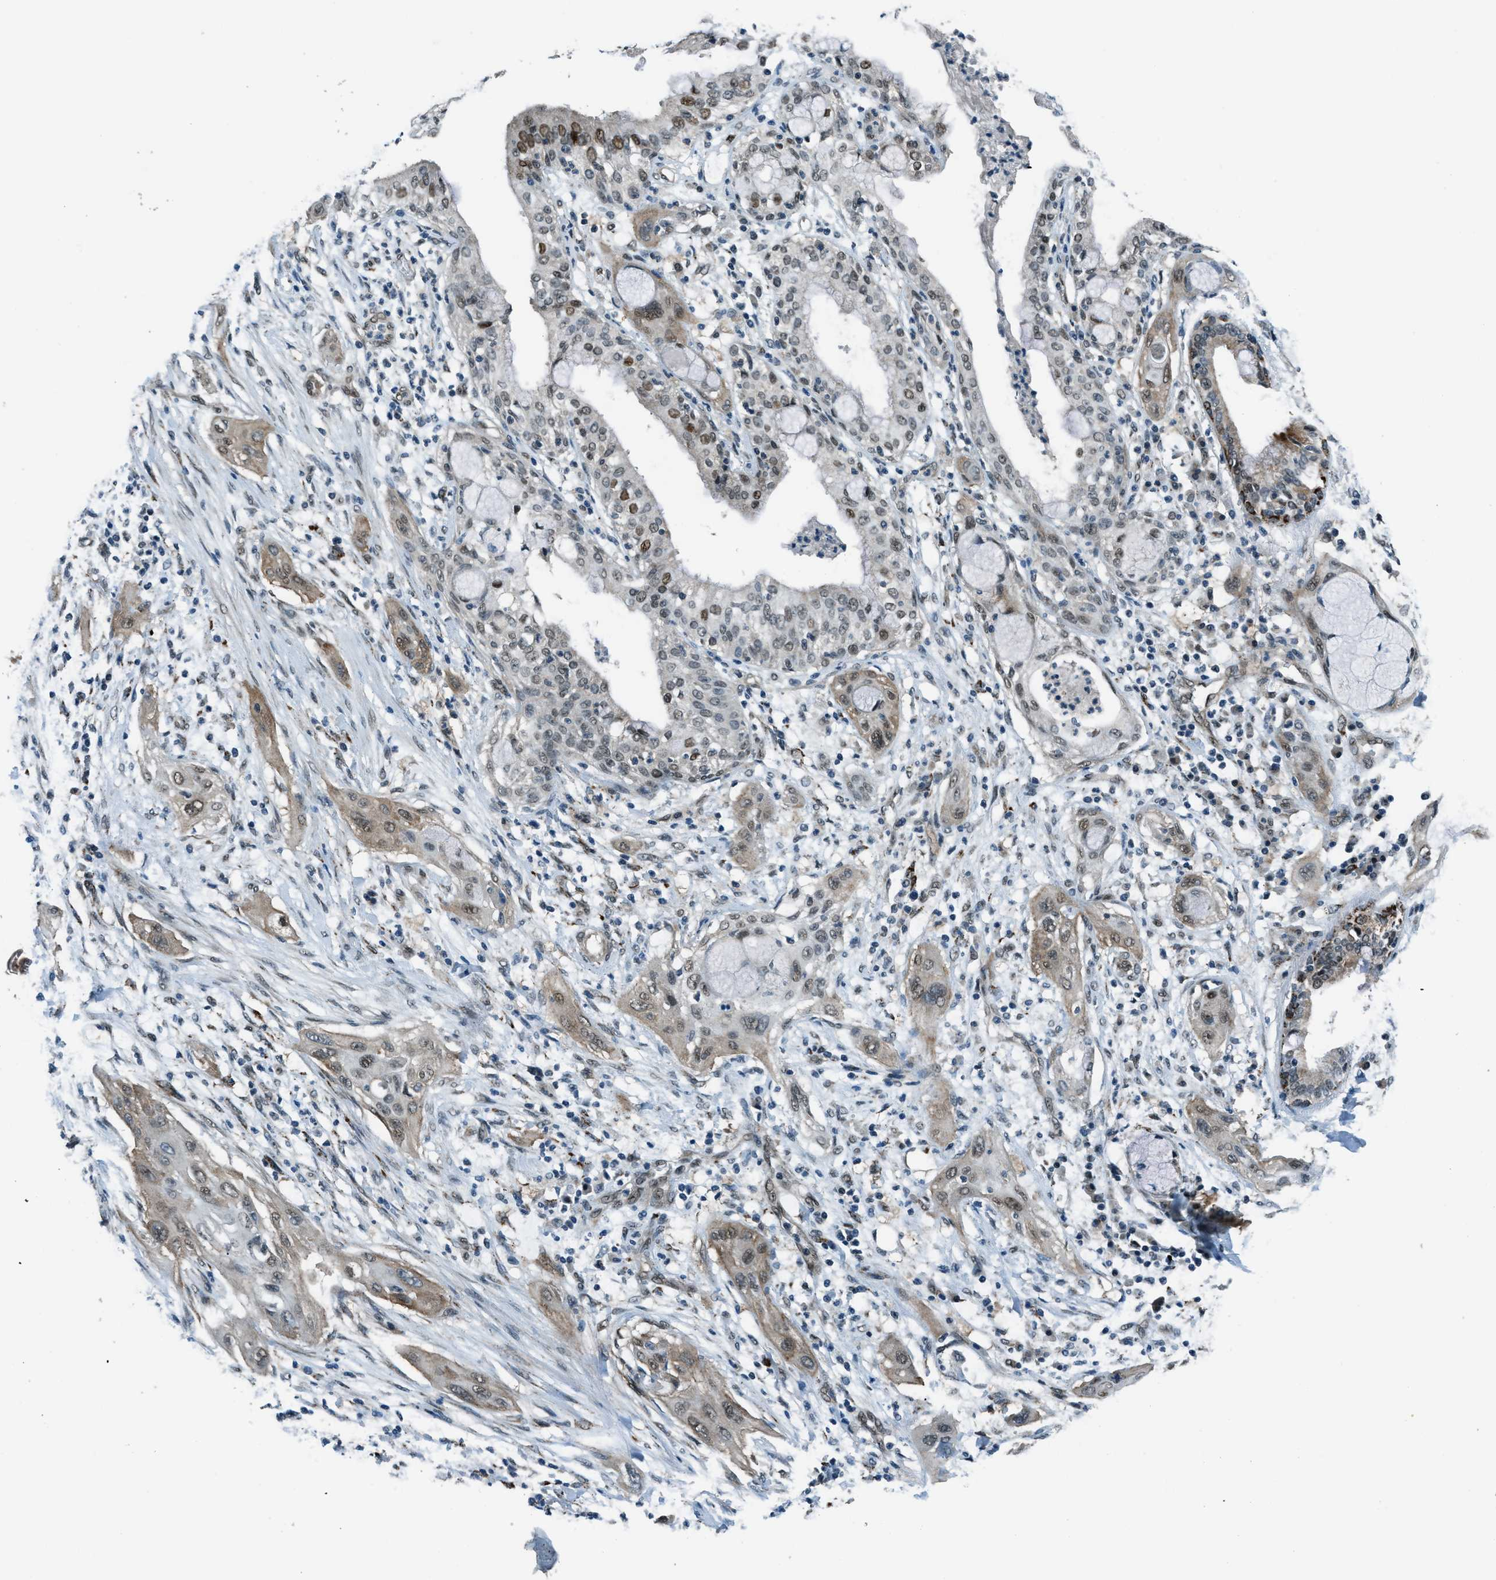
{"staining": {"intensity": "moderate", "quantity": "25%-75%", "location": "nuclear"}, "tissue": "lung cancer", "cell_type": "Tumor cells", "image_type": "cancer", "snomed": [{"axis": "morphology", "description": "Squamous cell carcinoma, NOS"}, {"axis": "topography", "description": "Lung"}], "caption": "Squamous cell carcinoma (lung) stained with a brown dye demonstrates moderate nuclear positive expression in about 25%-75% of tumor cells.", "gene": "NPEPL1", "patient": {"sex": "female", "age": 47}}